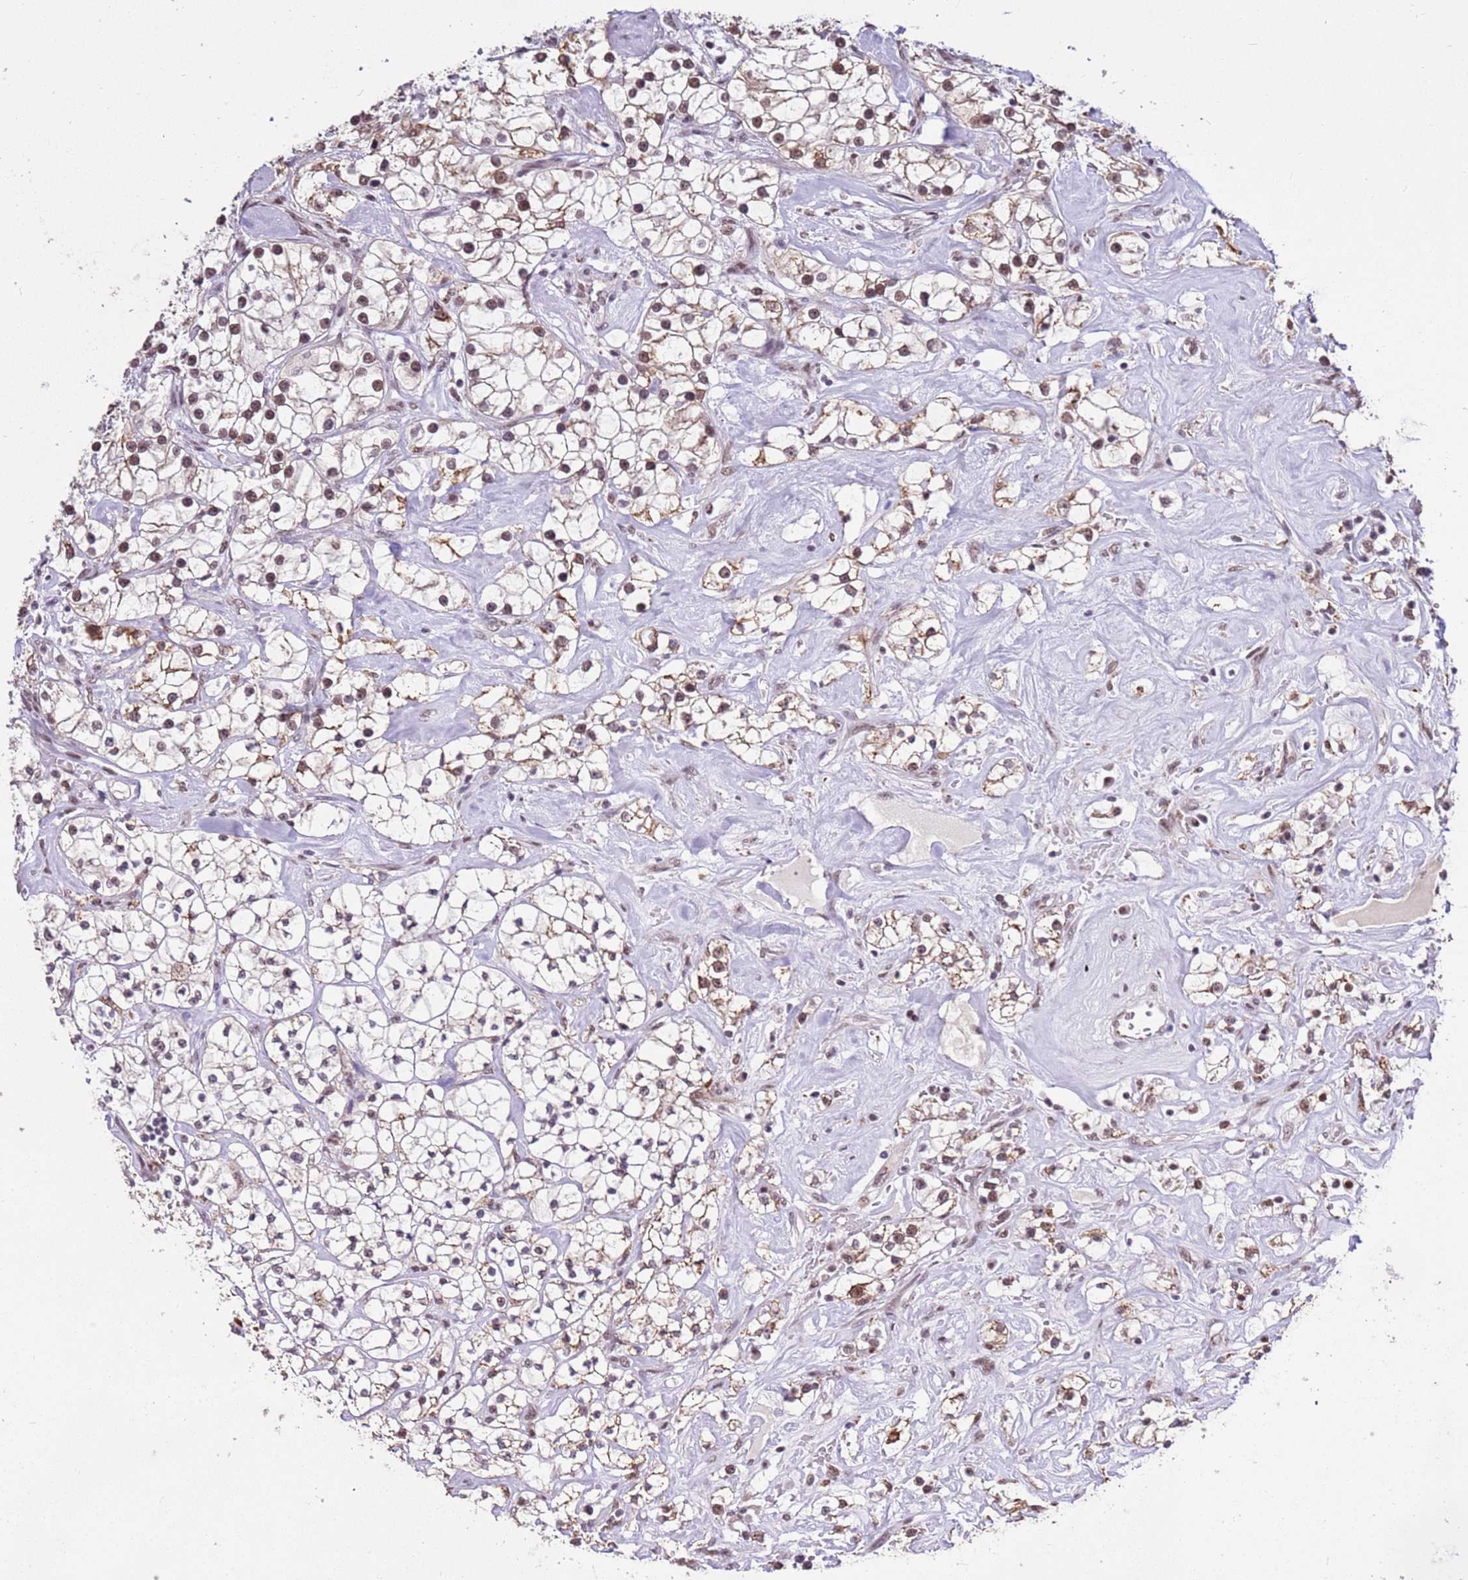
{"staining": {"intensity": "moderate", "quantity": "25%-75%", "location": "cytoplasmic/membranous,nuclear"}, "tissue": "renal cancer", "cell_type": "Tumor cells", "image_type": "cancer", "snomed": [{"axis": "morphology", "description": "Adenocarcinoma, NOS"}, {"axis": "topography", "description": "Kidney"}], "caption": "Immunohistochemistry image of human renal cancer stained for a protein (brown), which reveals medium levels of moderate cytoplasmic/membranous and nuclear staining in about 25%-75% of tumor cells.", "gene": "AKAP8L", "patient": {"sex": "male", "age": 77}}